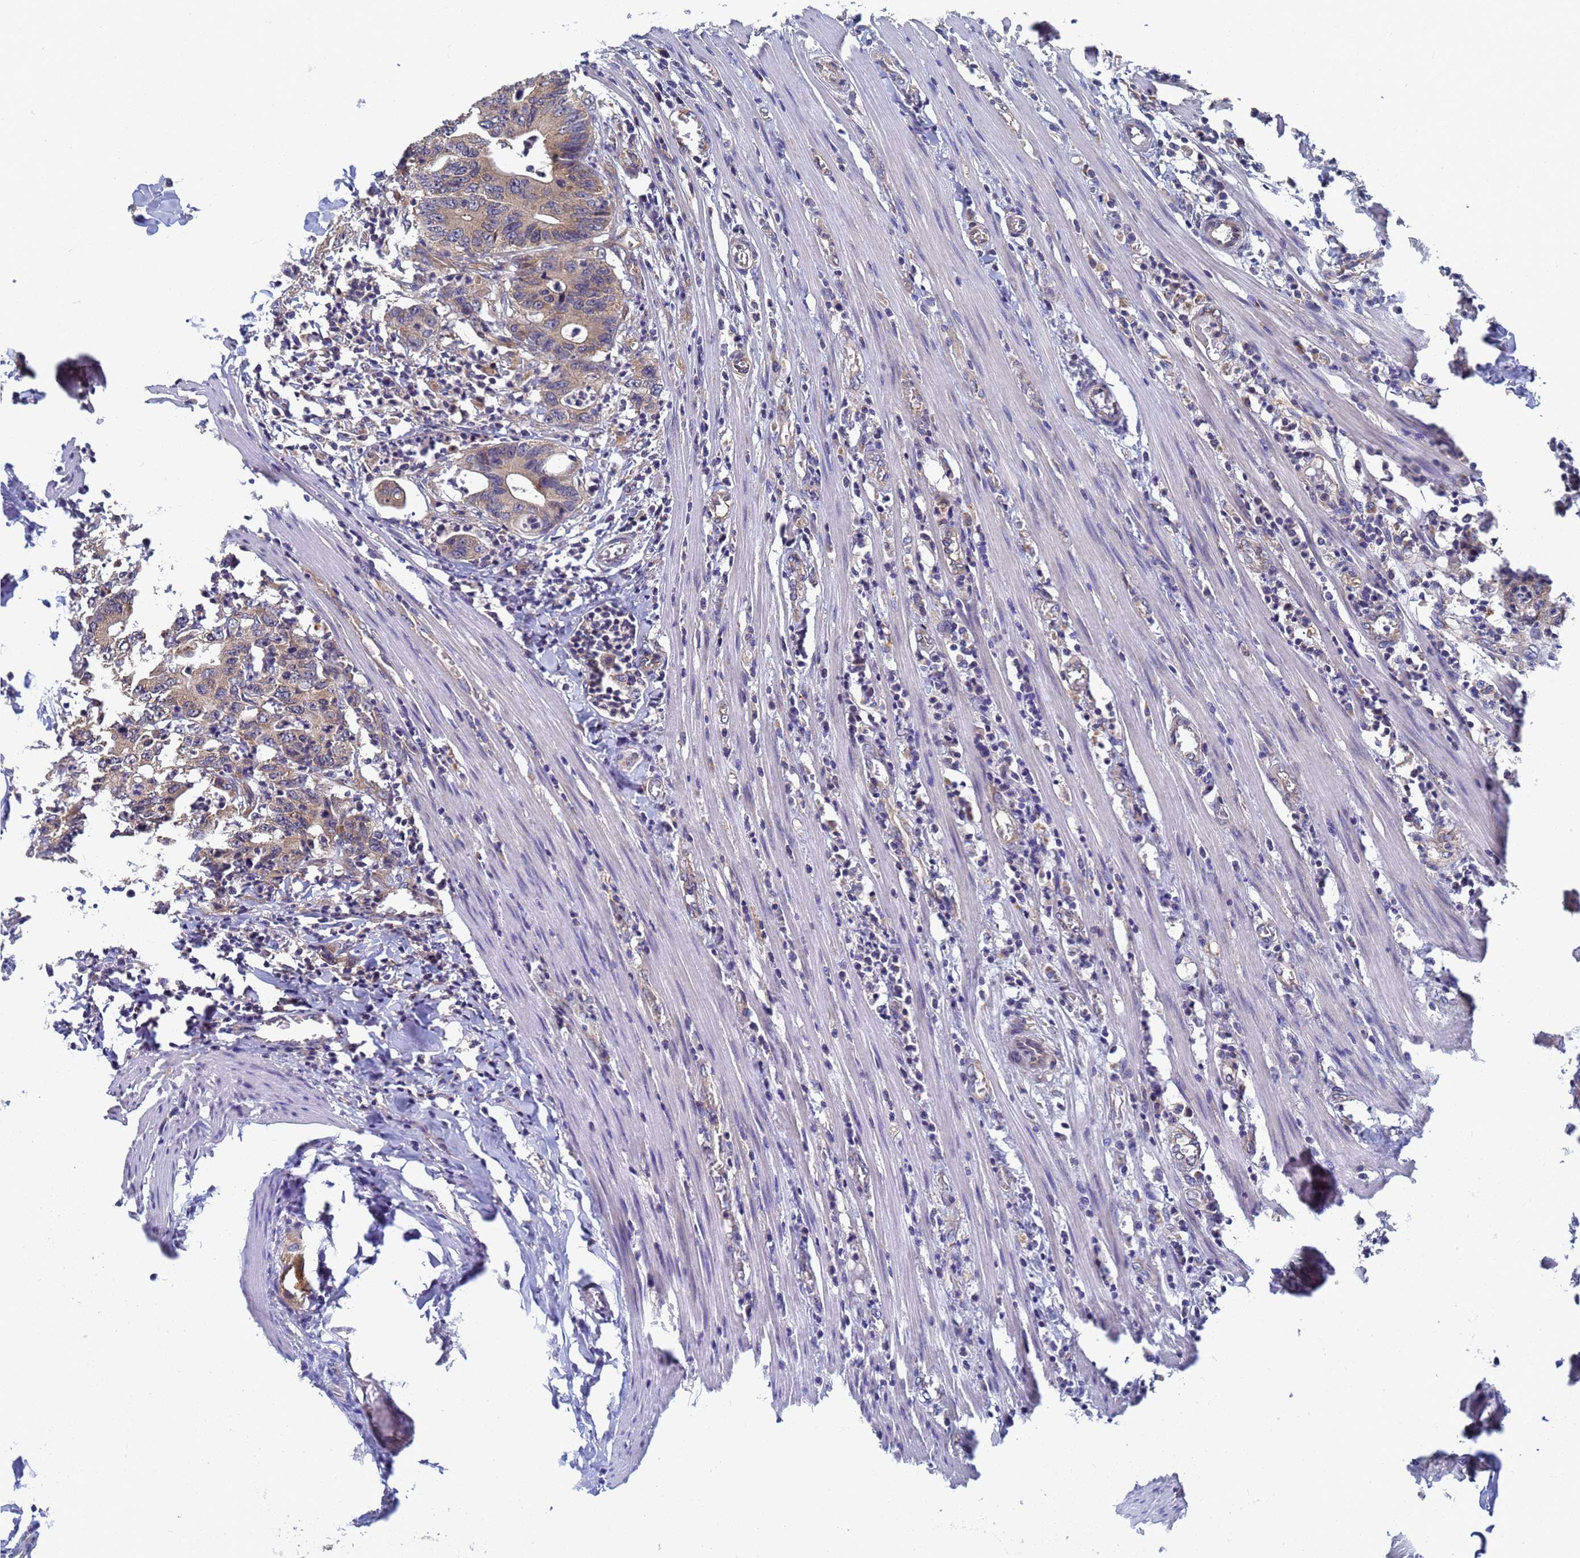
{"staining": {"intensity": "weak", "quantity": ">75%", "location": "cytoplasmic/membranous"}, "tissue": "colorectal cancer", "cell_type": "Tumor cells", "image_type": "cancer", "snomed": [{"axis": "morphology", "description": "Adenocarcinoma, NOS"}, {"axis": "topography", "description": "Colon"}], "caption": "IHC micrograph of human colorectal cancer stained for a protein (brown), which displays low levels of weak cytoplasmic/membranous expression in approximately >75% of tumor cells.", "gene": "ALS2CL", "patient": {"sex": "female", "age": 75}}